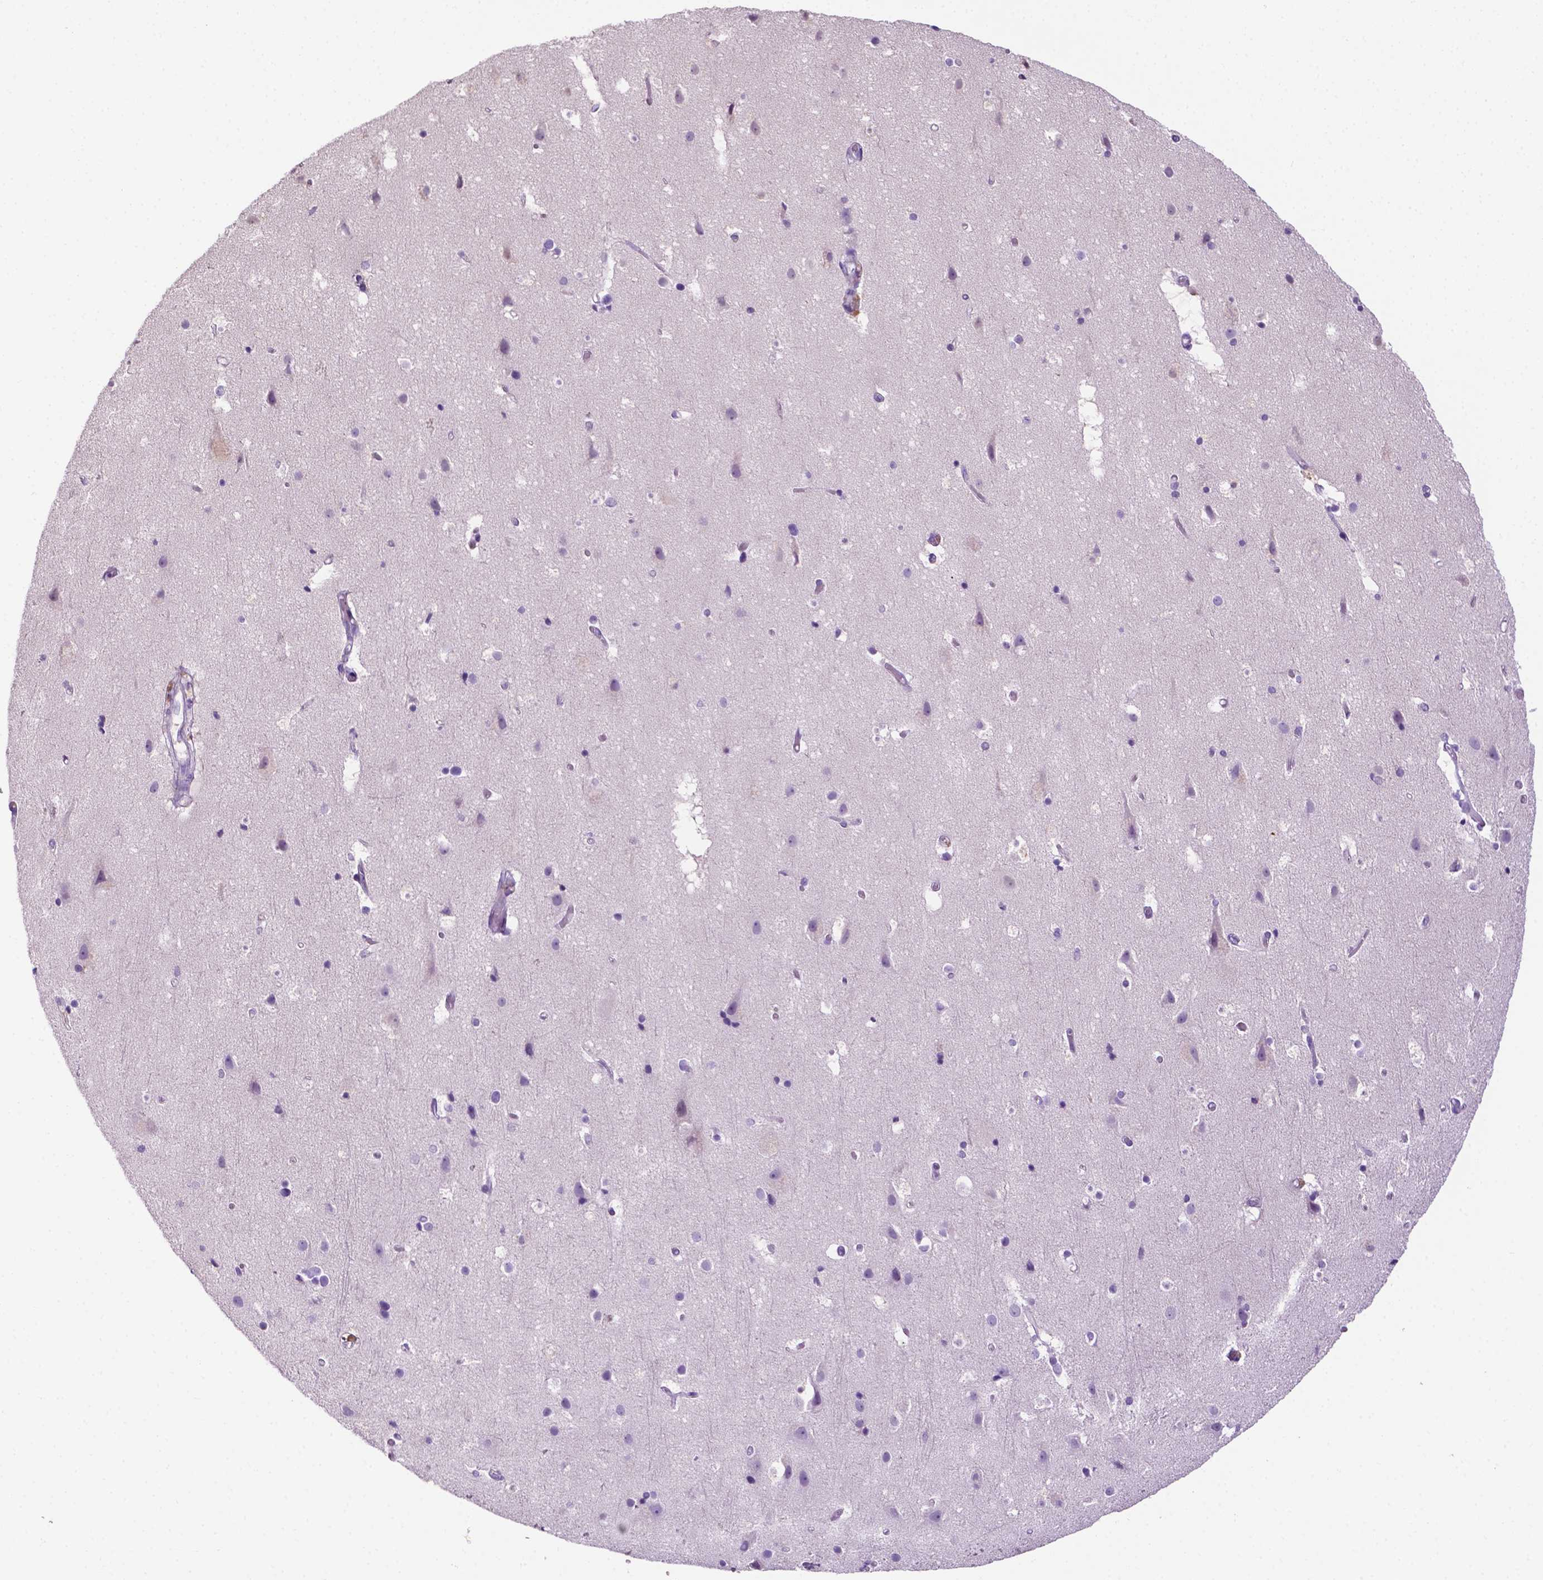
{"staining": {"intensity": "negative", "quantity": "none", "location": "none"}, "tissue": "cerebral cortex", "cell_type": "Endothelial cells", "image_type": "normal", "snomed": [{"axis": "morphology", "description": "Normal tissue, NOS"}, {"axis": "topography", "description": "Cerebral cortex"}], "caption": "Photomicrograph shows no significant protein expression in endothelial cells of normal cerebral cortex. (DAB immunohistochemistry visualized using brightfield microscopy, high magnification).", "gene": "MMP27", "patient": {"sex": "female", "age": 52}}